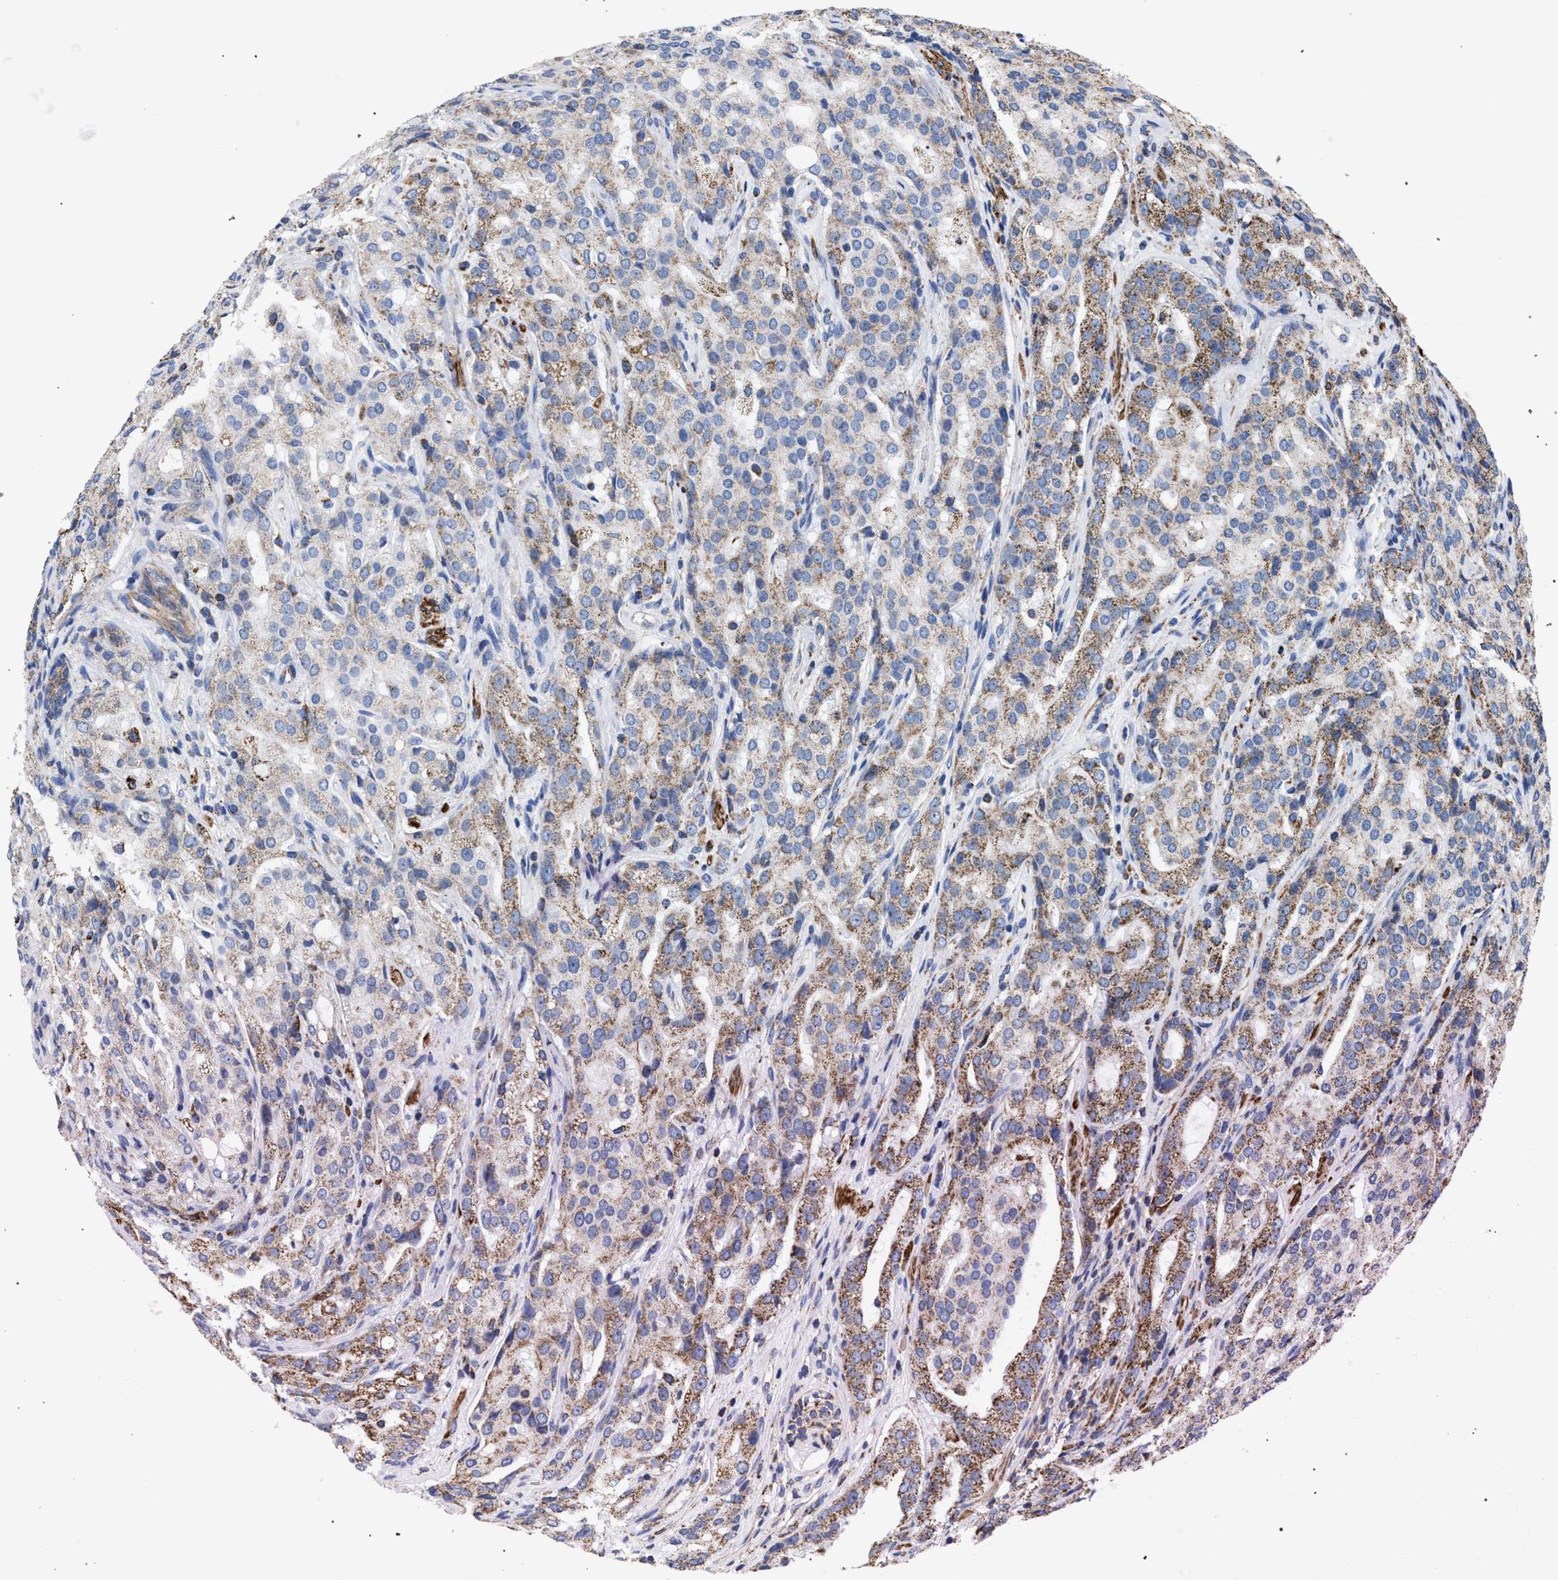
{"staining": {"intensity": "moderate", "quantity": "25%-75%", "location": "cytoplasmic/membranous"}, "tissue": "prostate cancer", "cell_type": "Tumor cells", "image_type": "cancer", "snomed": [{"axis": "morphology", "description": "Adenocarcinoma, High grade"}, {"axis": "topography", "description": "Prostate"}], "caption": "There is medium levels of moderate cytoplasmic/membranous staining in tumor cells of prostate cancer, as demonstrated by immunohistochemical staining (brown color).", "gene": "ACADS", "patient": {"sex": "male", "age": 72}}